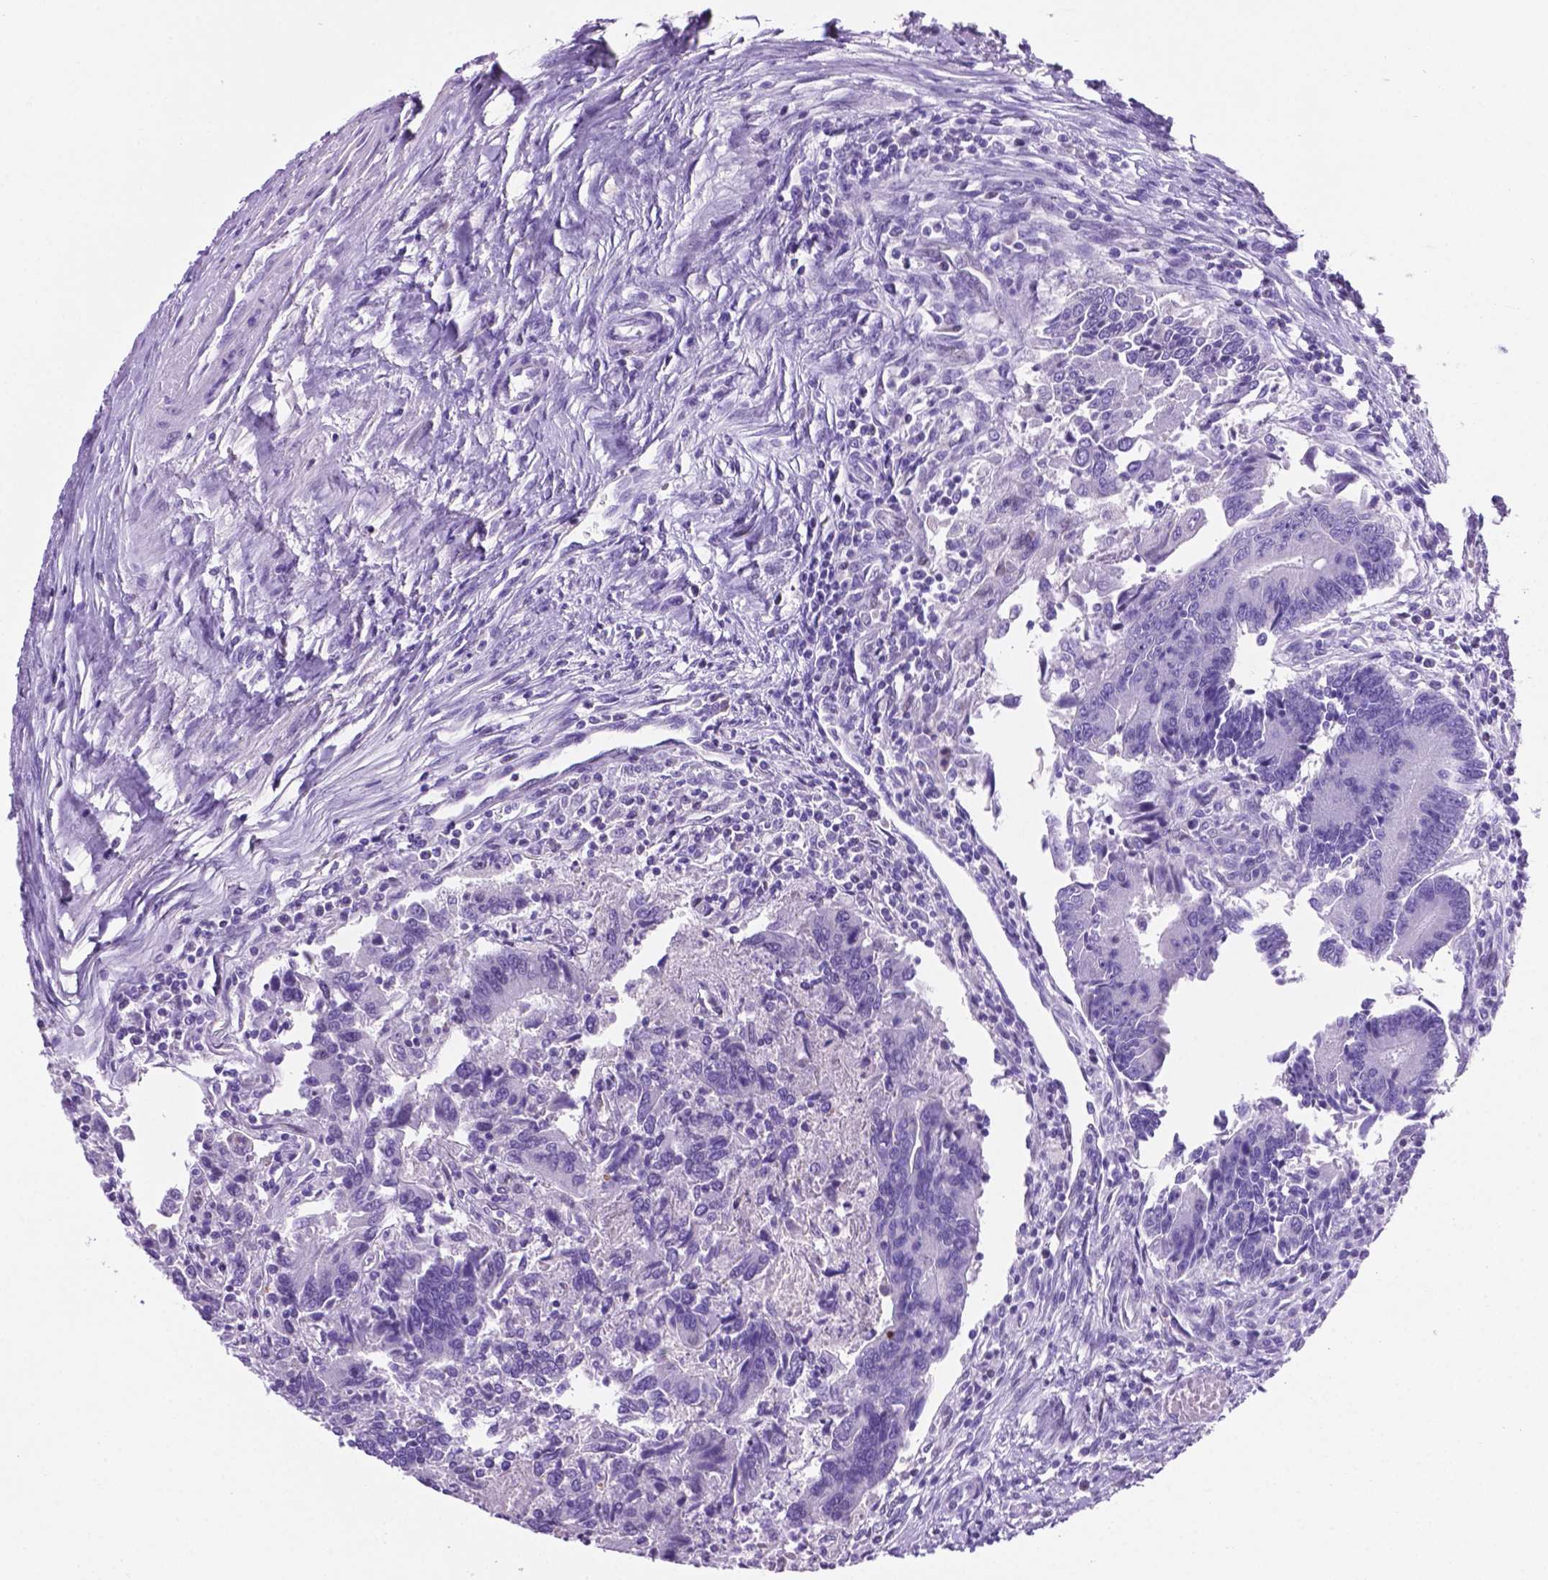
{"staining": {"intensity": "negative", "quantity": "none", "location": "none"}, "tissue": "colorectal cancer", "cell_type": "Tumor cells", "image_type": "cancer", "snomed": [{"axis": "morphology", "description": "Adenocarcinoma, NOS"}, {"axis": "topography", "description": "Colon"}], "caption": "This image is of adenocarcinoma (colorectal) stained with IHC to label a protein in brown with the nuclei are counter-stained blue. There is no staining in tumor cells.", "gene": "C17orf107", "patient": {"sex": "female", "age": 67}}